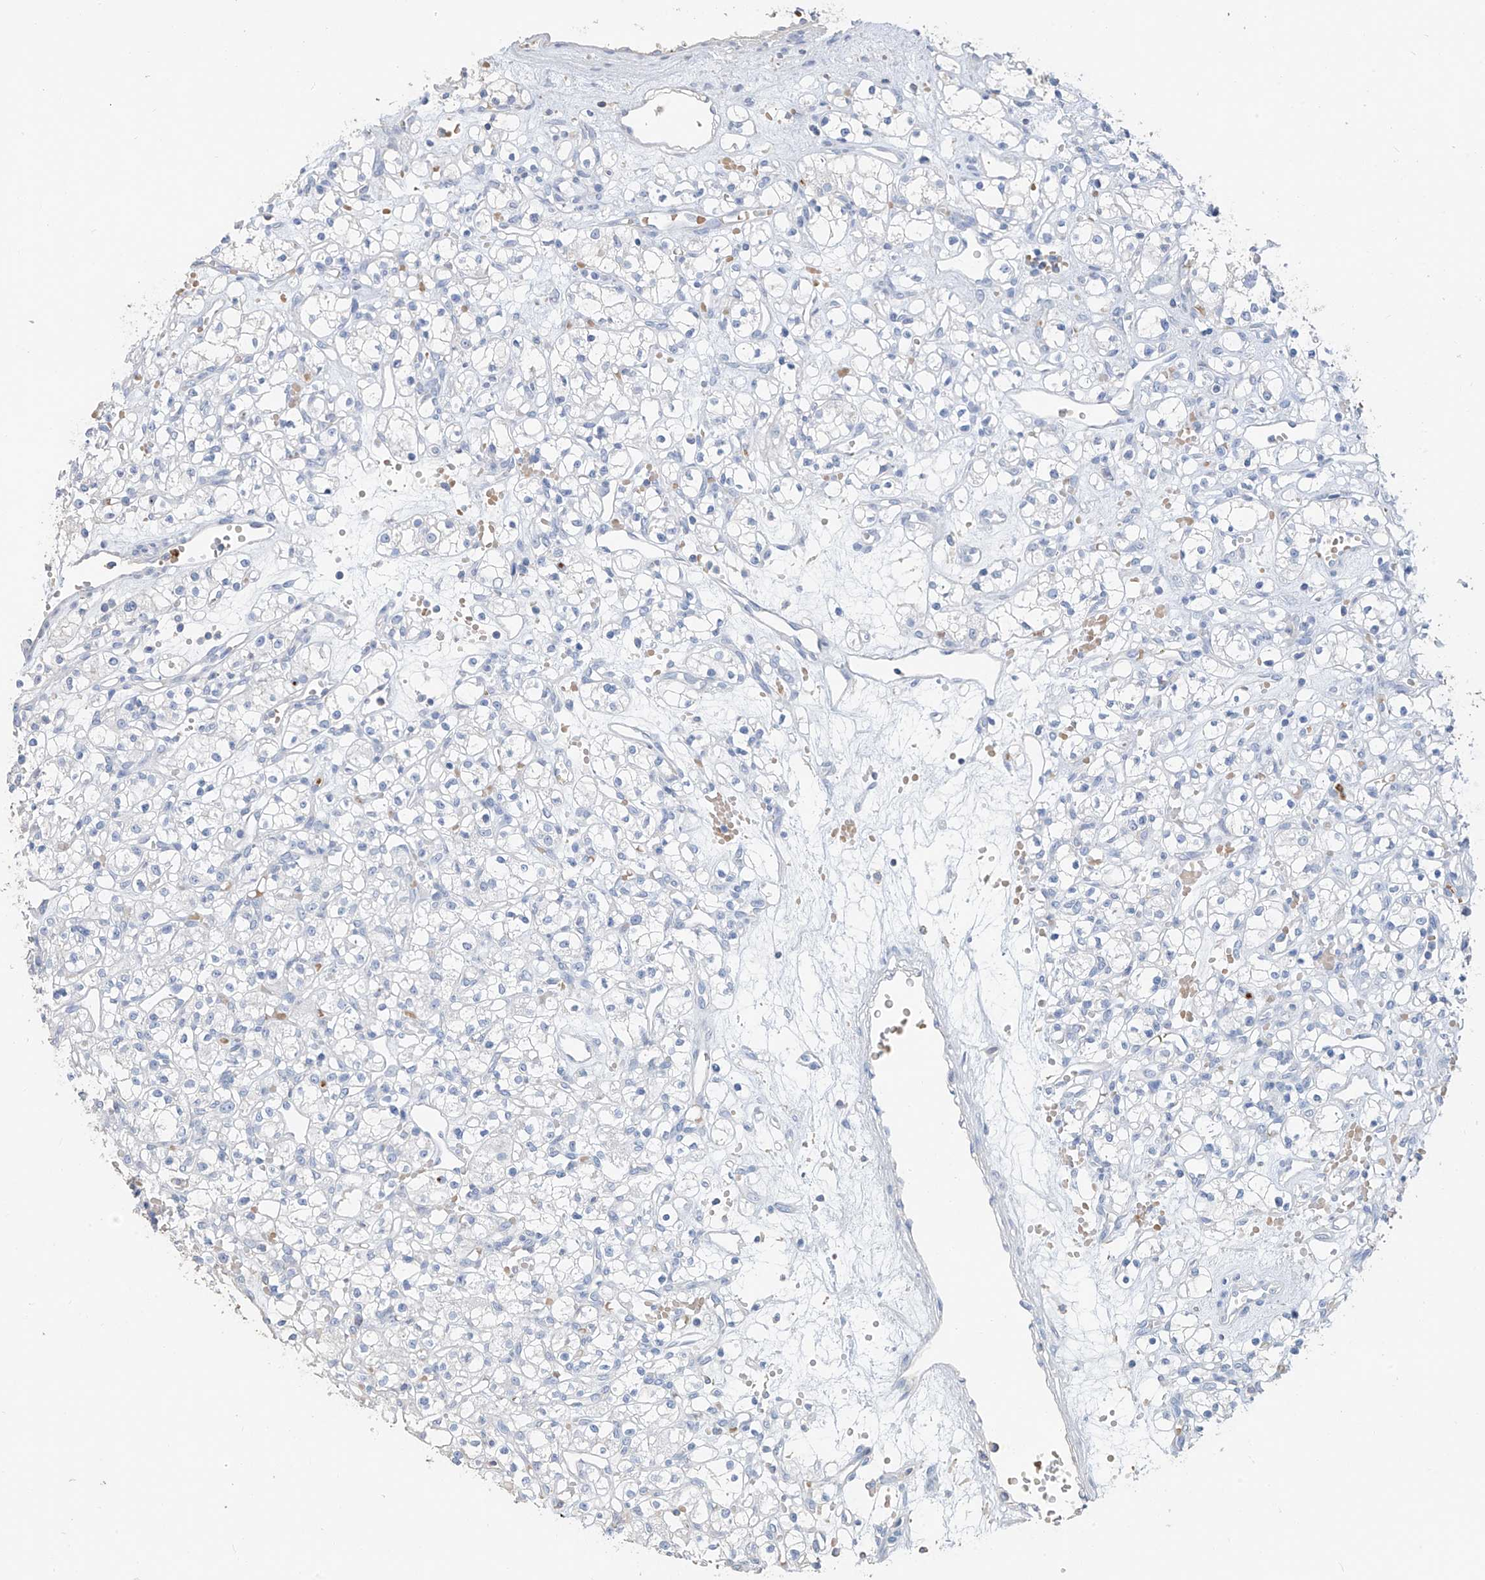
{"staining": {"intensity": "negative", "quantity": "none", "location": "none"}, "tissue": "renal cancer", "cell_type": "Tumor cells", "image_type": "cancer", "snomed": [{"axis": "morphology", "description": "Adenocarcinoma, NOS"}, {"axis": "topography", "description": "Kidney"}], "caption": "Immunohistochemistry of renal adenocarcinoma demonstrates no positivity in tumor cells.", "gene": "PAFAH1B3", "patient": {"sex": "female", "age": 59}}